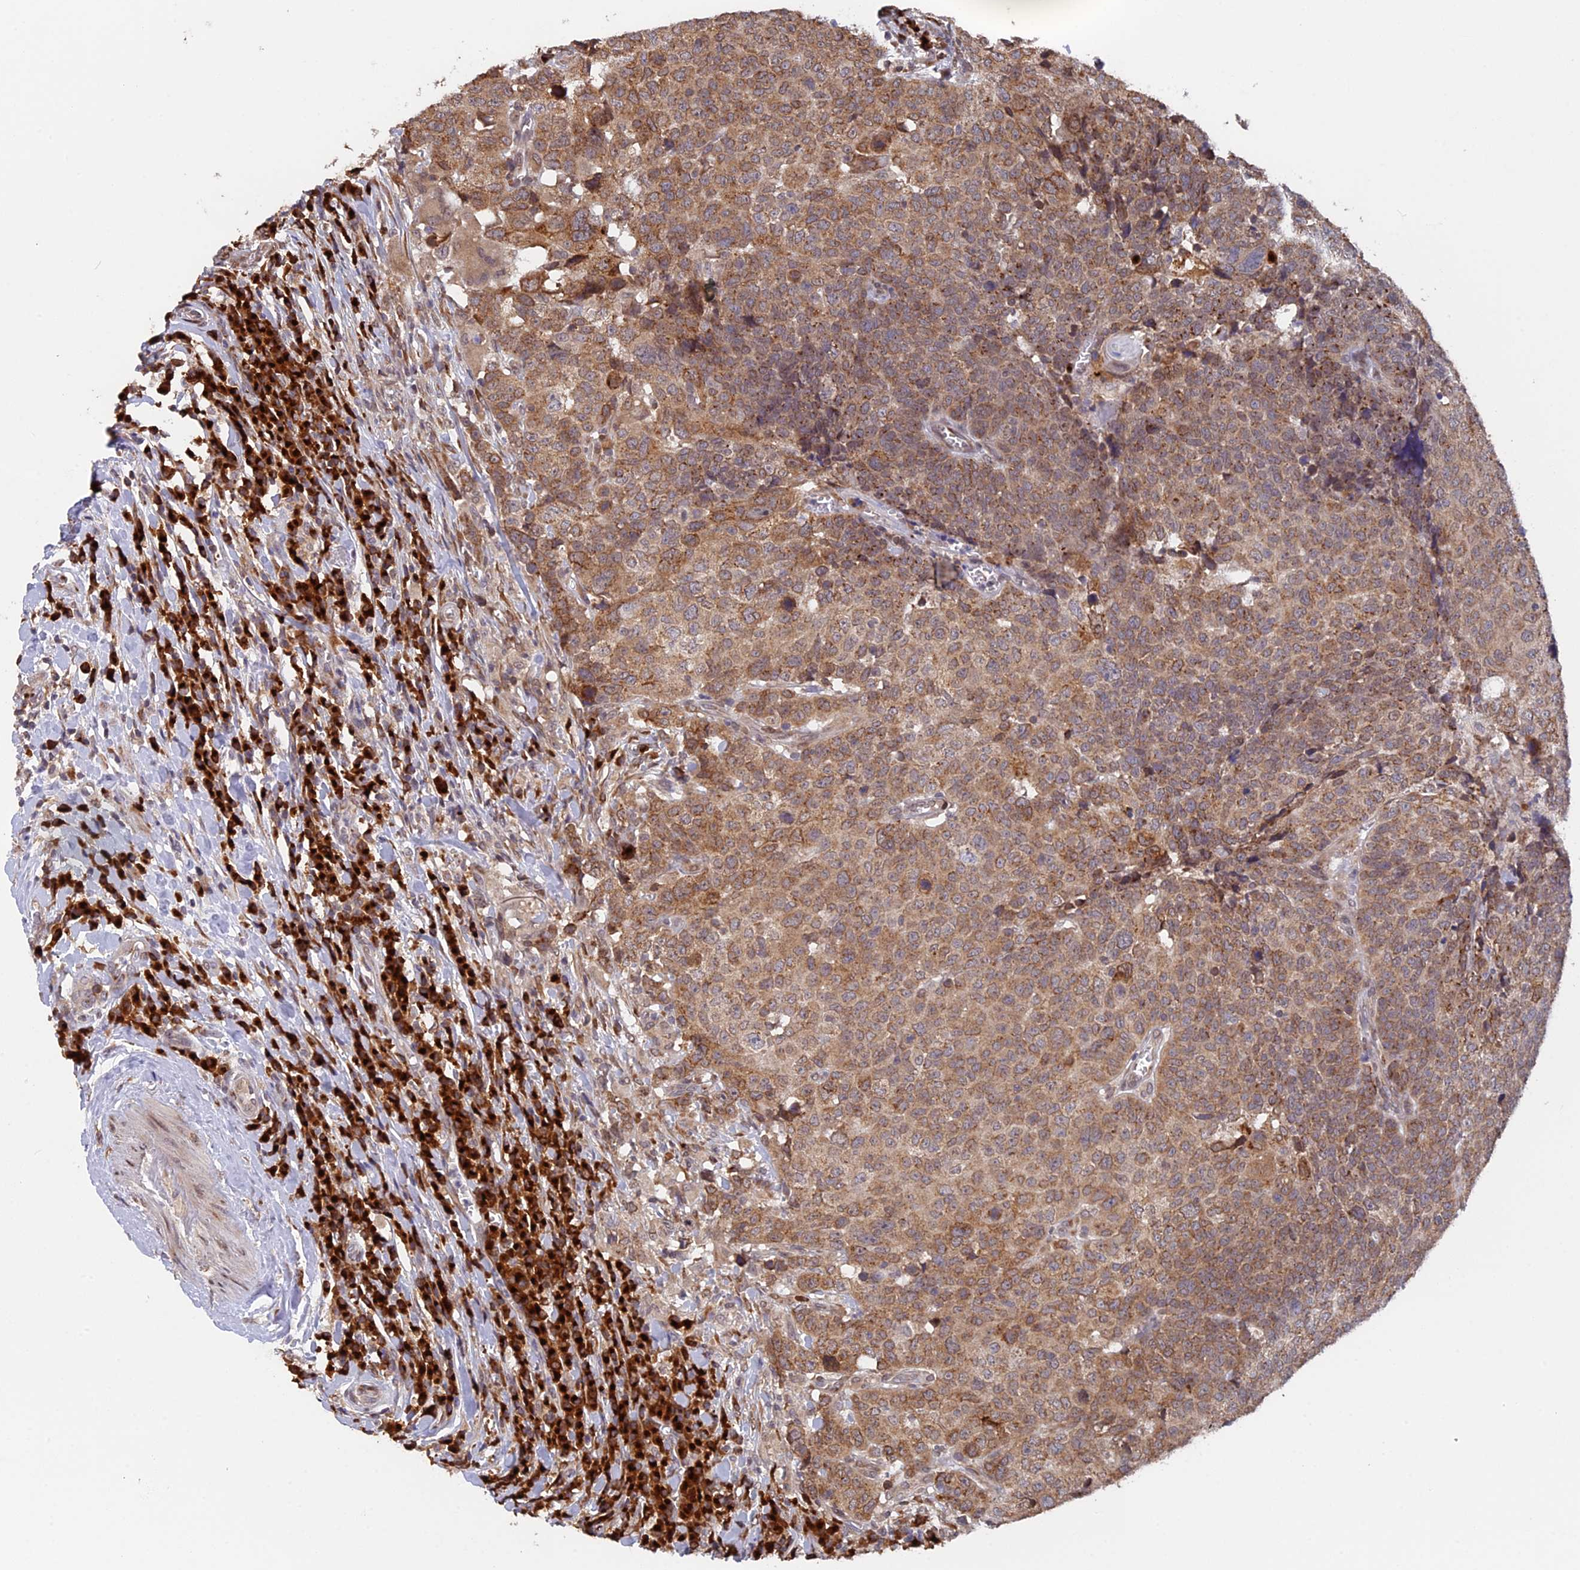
{"staining": {"intensity": "moderate", "quantity": ">75%", "location": "cytoplasmic/membranous"}, "tissue": "head and neck cancer", "cell_type": "Tumor cells", "image_type": "cancer", "snomed": [{"axis": "morphology", "description": "Squamous cell carcinoma, NOS"}, {"axis": "topography", "description": "Head-Neck"}], "caption": "Immunohistochemical staining of head and neck cancer (squamous cell carcinoma) demonstrates moderate cytoplasmic/membranous protein staining in about >75% of tumor cells. (Stains: DAB in brown, nuclei in blue, Microscopy: brightfield microscopy at high magnification).", "gene": "SNX17", "patient": {"sex": "male", "age": 66}}